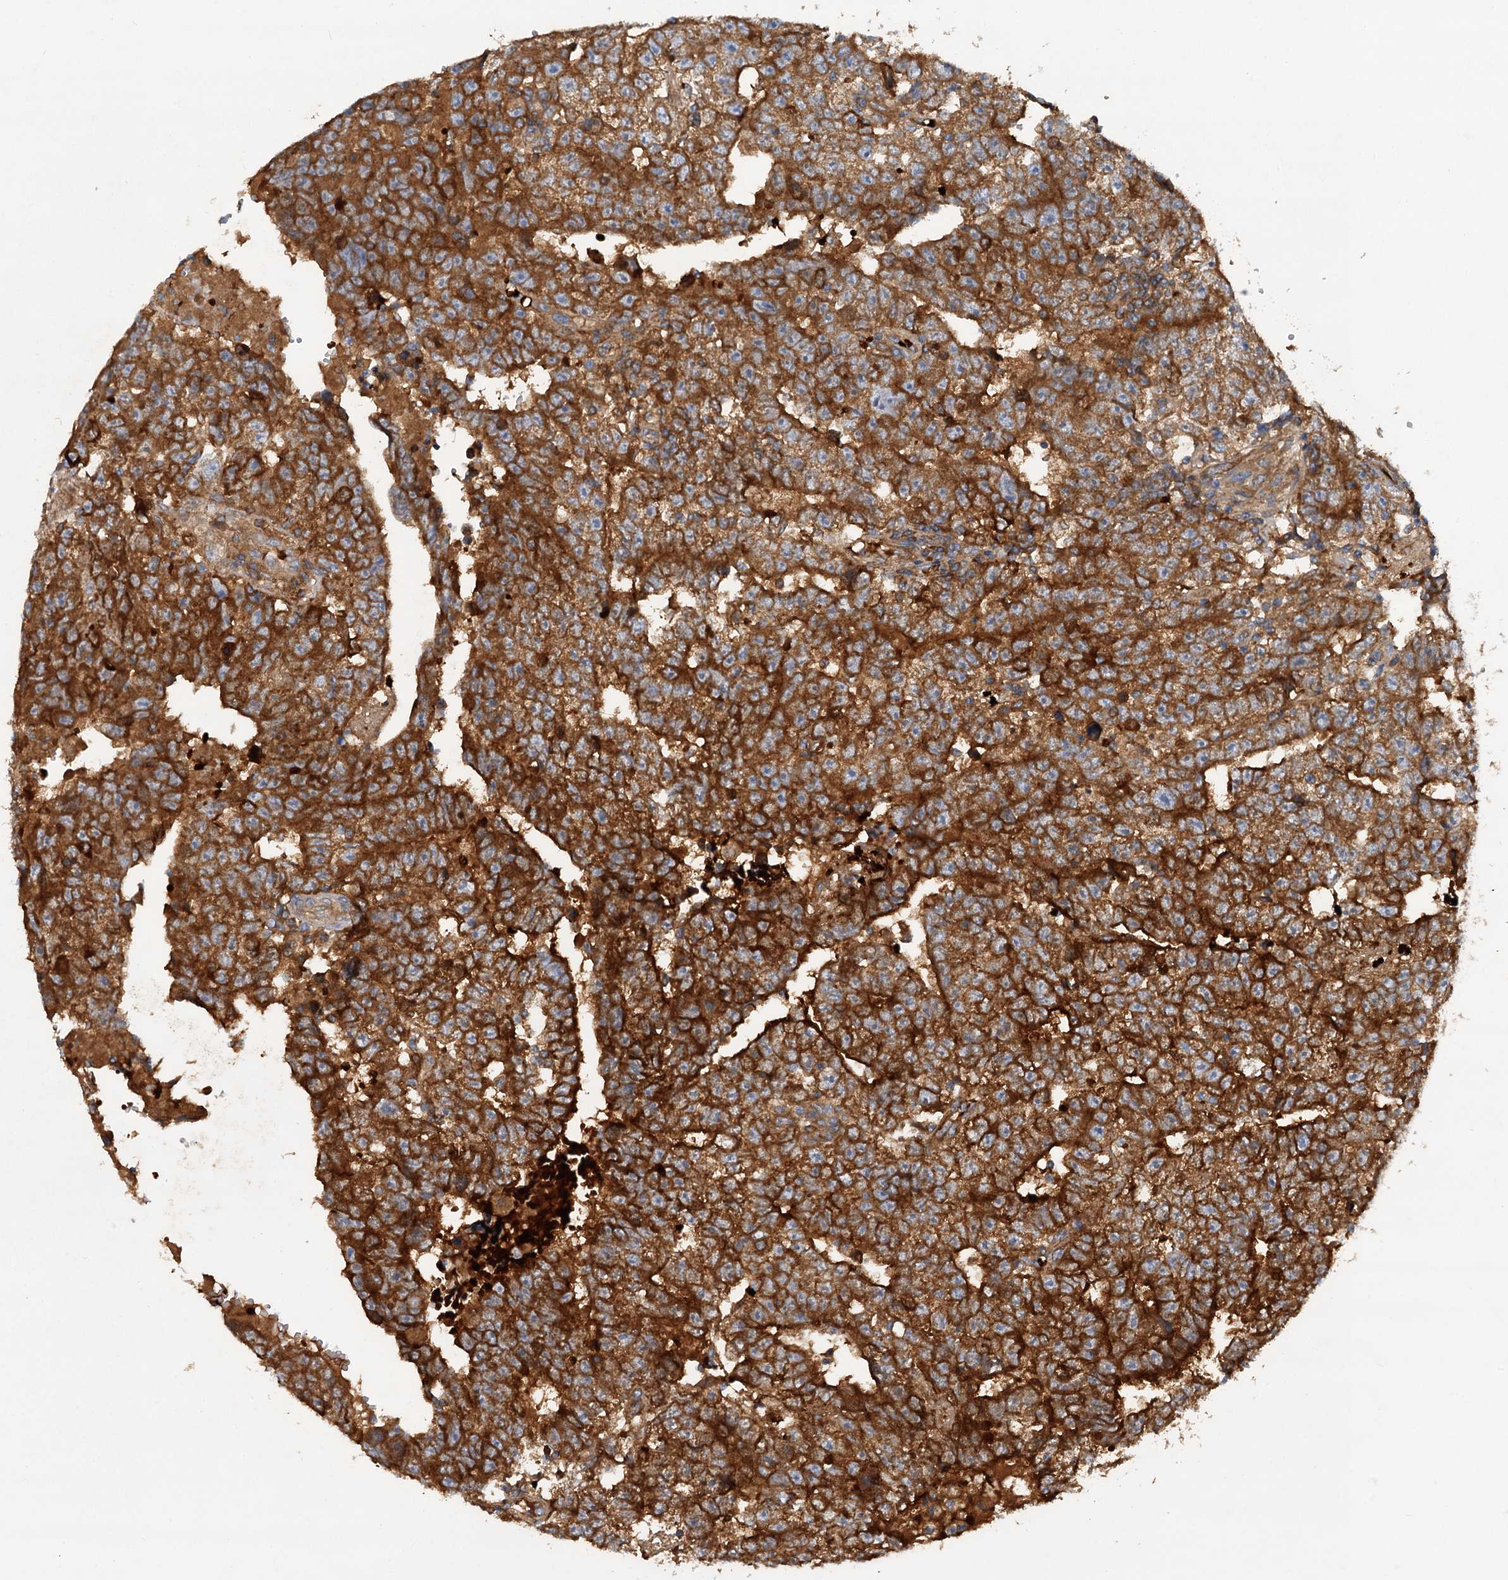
{"staining": {"intensity": "strong", "quantity": ">75%", "location": "cytoplasmic/membranous"}, "tissue": "testis cancer", "cell_type": "Tumor cells", "image_type": "cancer", "snomed": [{"axis": "morphology", "description": "Carcinoma, Embryonal, NOS"}, {"axis": "topography", "description": "Testis"}], "caption": "The photomicrograph exhibits a brown stain indicating the presence of a protein in the cytoplasmic/membranous of tumor cells in testis cancer (embryonal carcinoma).", "gene": "ALKBH7", "patient": {"sex": "male", "age": 25}}